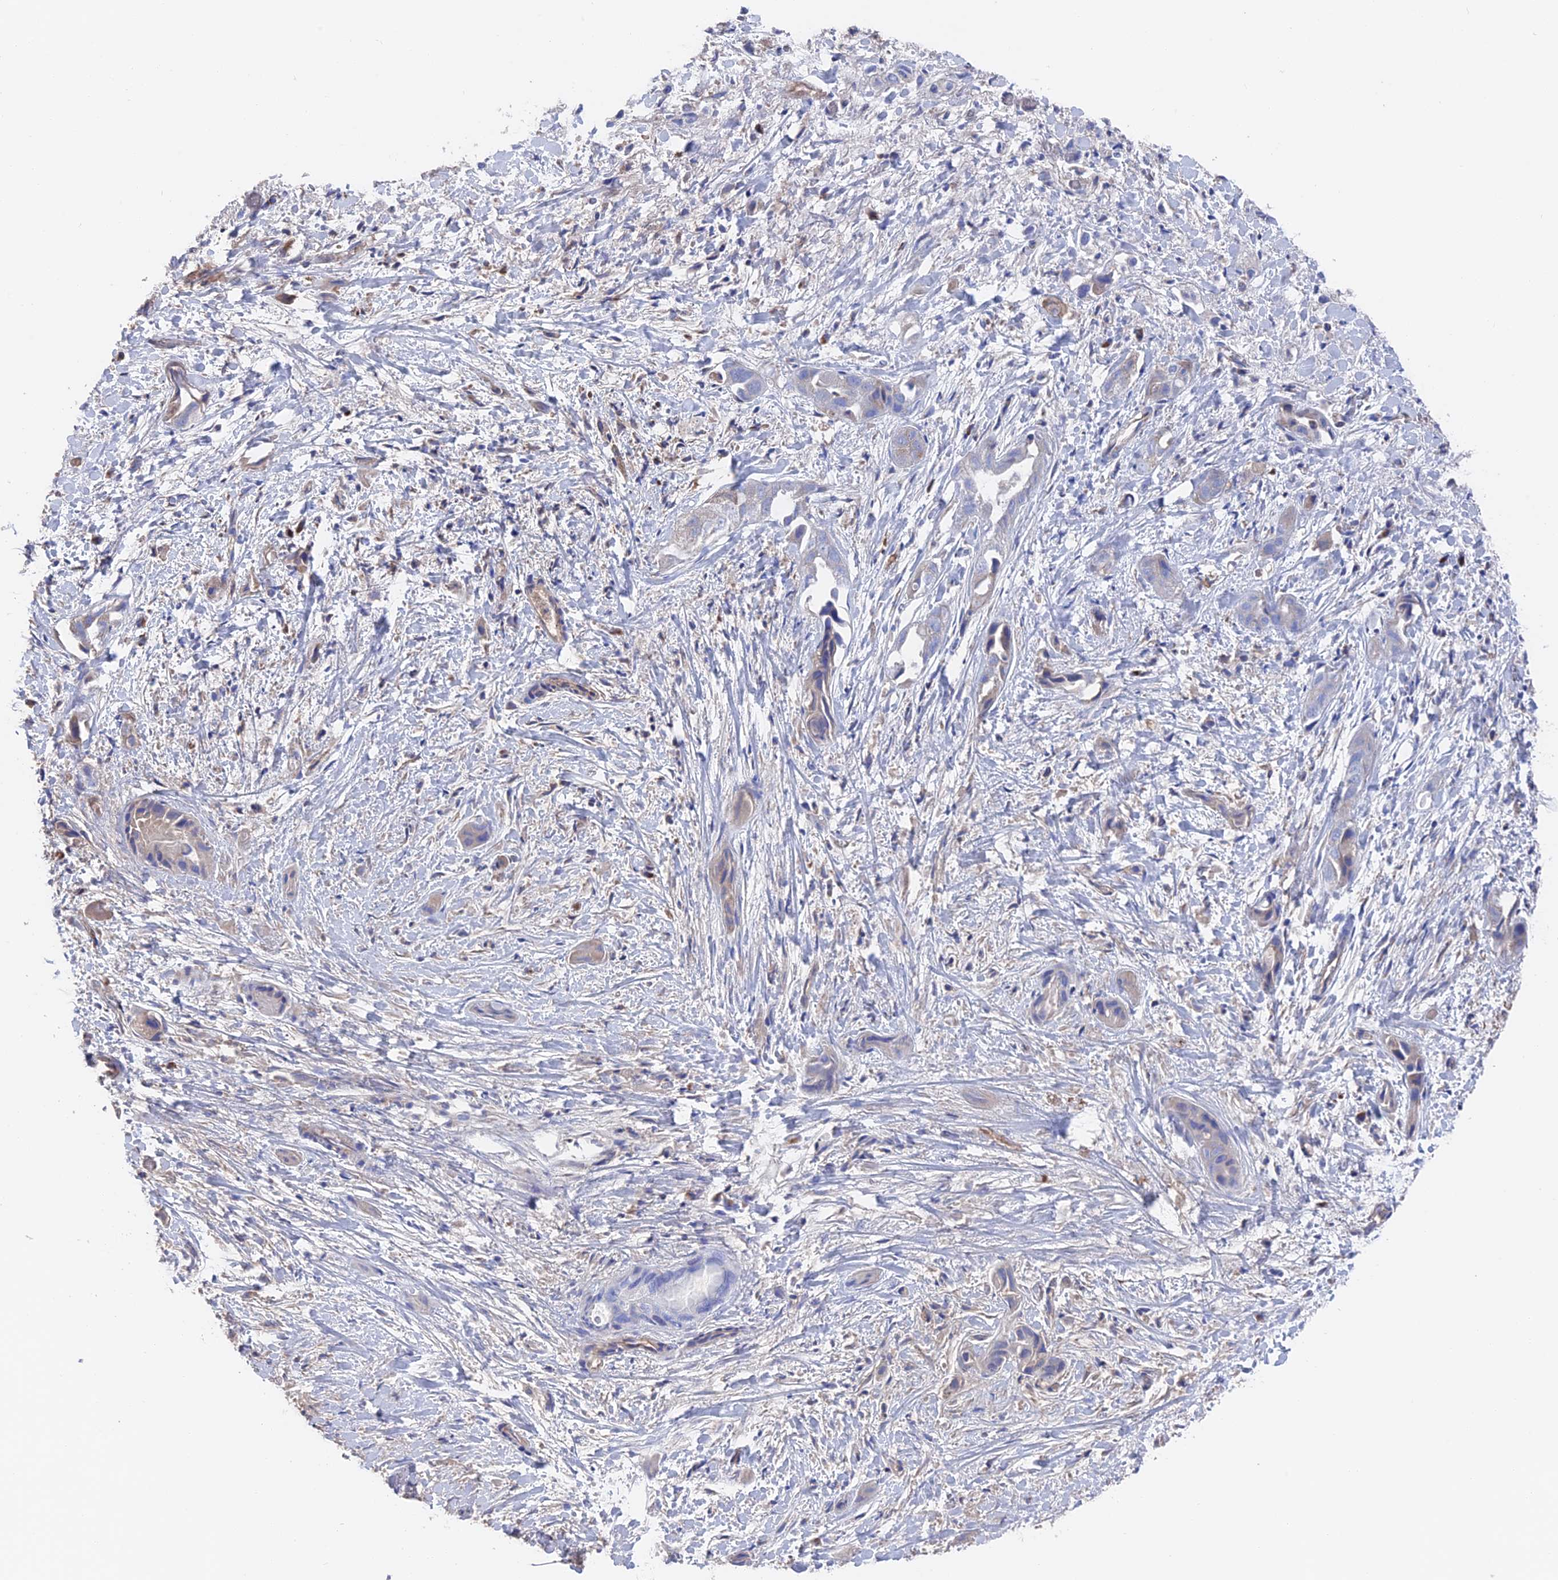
{"staining": {"intensity": "moderate", "quantity": "<25%", "location": "cytoplasmic/membranous"}, "tissue": "liver cancer", "cell_type": "Tumor cells", "image_type": "cancer", "snomed": [{"axis": "morphology", "description": "Cholangiocarcinoma"}, {"axis": "topography", "description": "Liver"}], "caption": "IHC (DAB) staining of liver cancer (cholangiocarcinoma) reveals moderate cytoplasmic/membranous protein expression in approximately <25% of tumor cells.", "gene": "HPF1", "patient": {"sex": "female", "age": 52}}